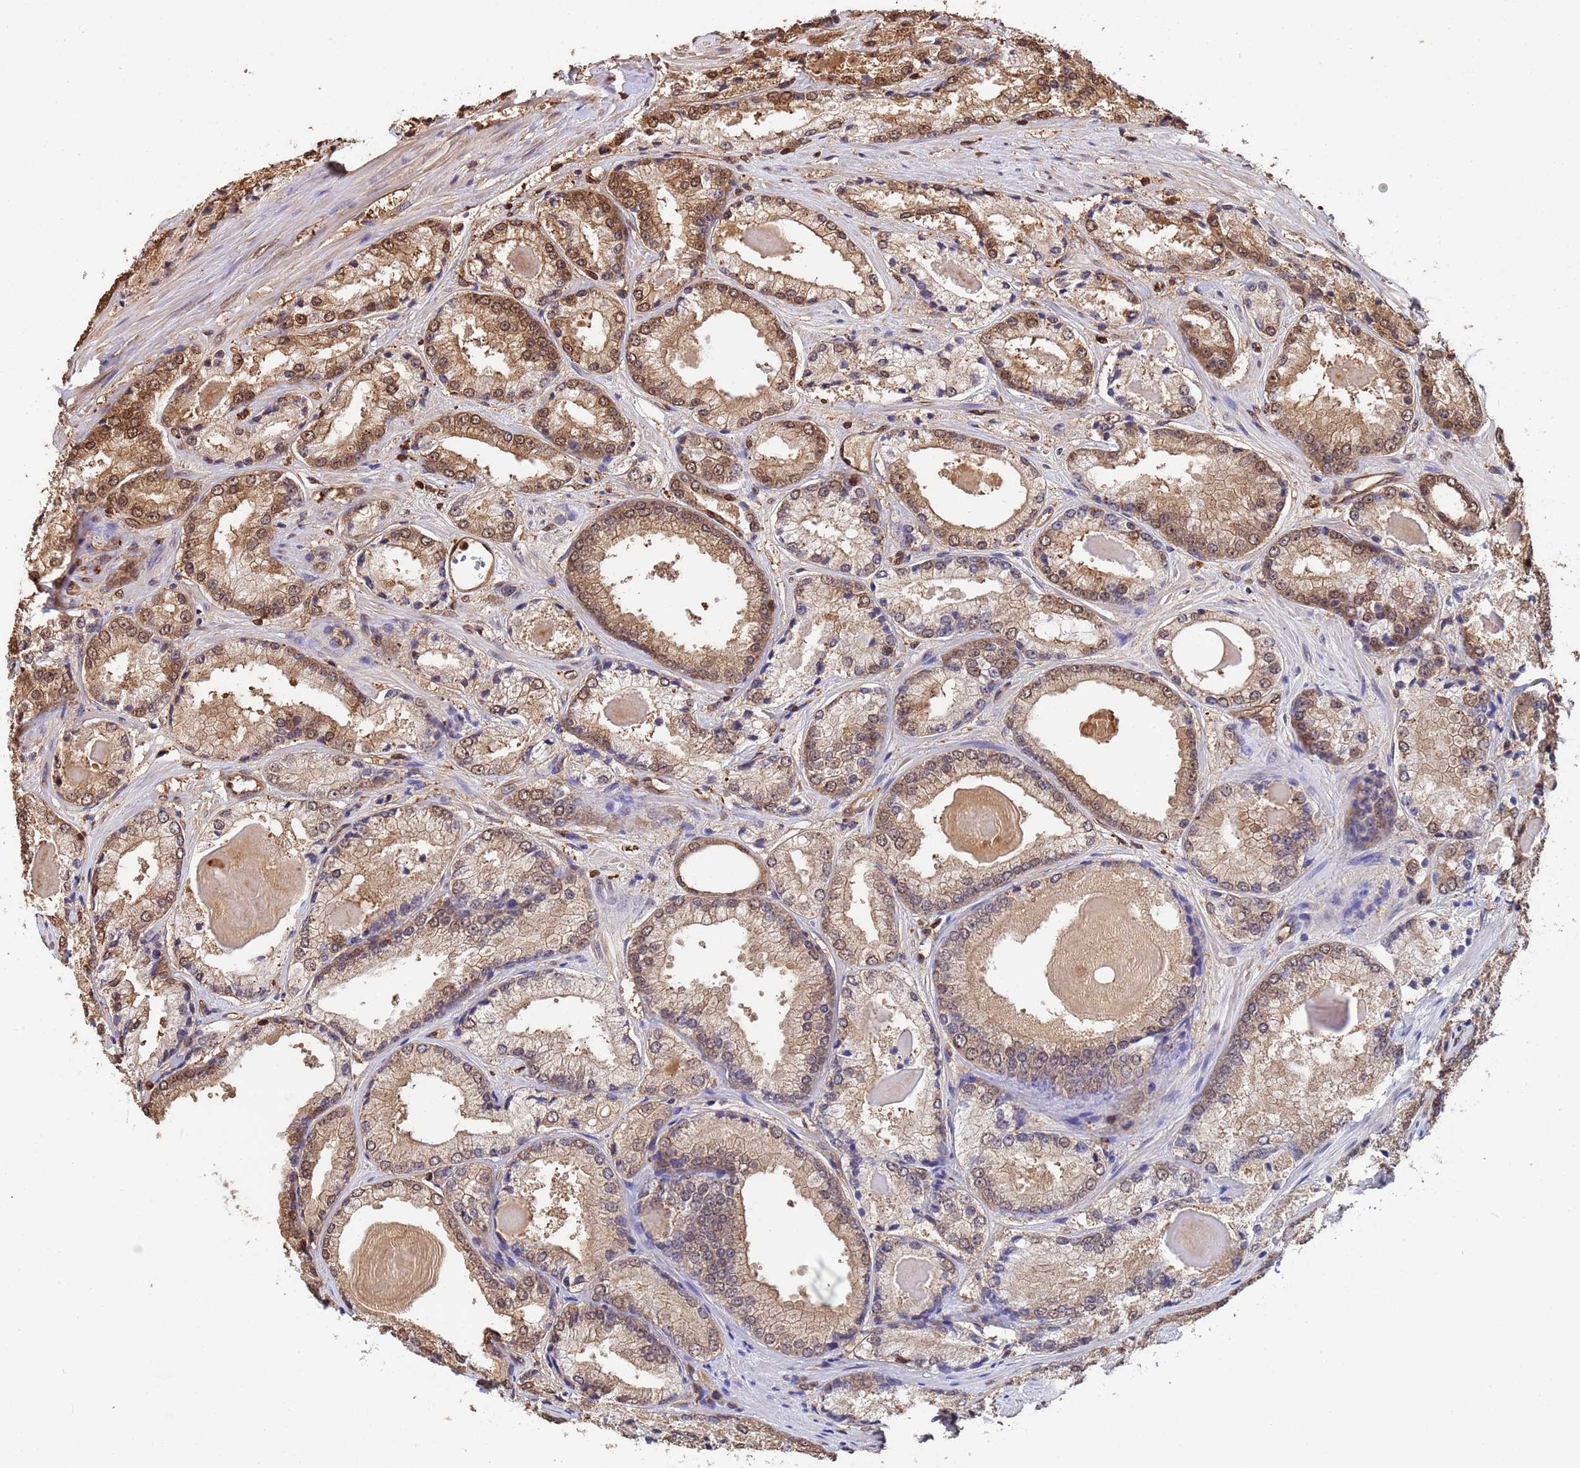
{"staining": {"intensity": "moderate", "quantity": "25%-75%", "location": "cytoplasmic/membranous,nuclear"}, "tissue": "prostate cancer", "cell_type": "Tumor cells", "image_type": "cancer", "snomed": [{"axis": "morphology", "description": "Adenocarcinoma, Low grade"}, {"axis": "topography", "description": "Prostate"}], "caption": "Moderate cytoplasmic/membranous and nuclear positivity for a protein is identified in about 25%-75% of tumor cells of low-grade adenocarcinoma (prostate) using immunohistochemistry.", "gene": "SUMO4", "patient": {"sex": "male", "age": 68}}